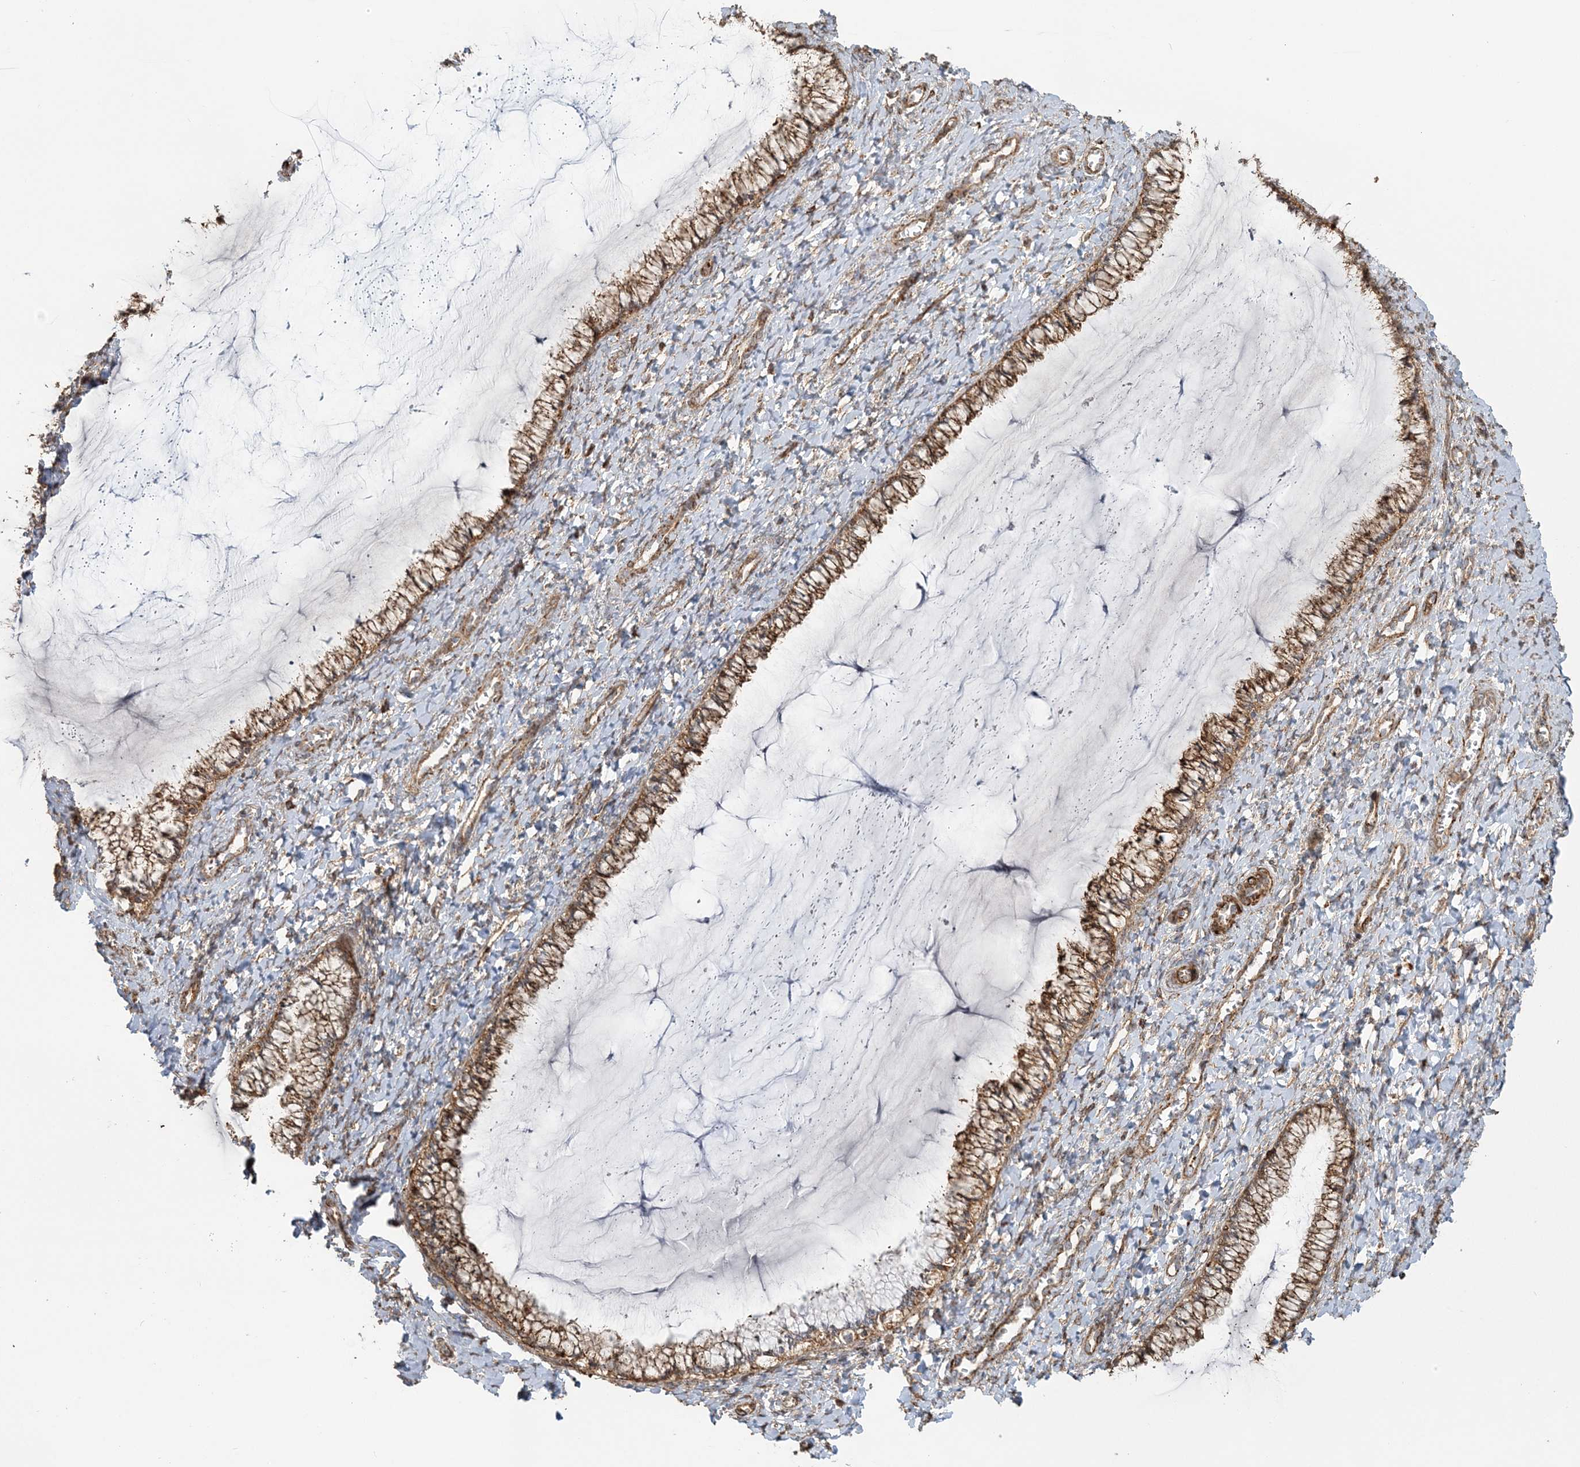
{"staining": {"intensity": "moderate", "quantity": ">75%", "location": "cytoplasmic/membranous"}, "tissue": "cervix", "cell_type": "Glandular cells", "image_type": "normal", "snomed": [{"axis": "morphology", "description": "Normal tissue, NOS"}, {"axis": "morphology", "description": "Adenocarcinoma, NOS"}, {"axis": "topography", "description": "Cervix"}], "caption": "Immunohistochemistry of normal cervix exhibits medium levels of moderate cytoplasmic/membranous staining in approximately >75% of glandular cells. (IHC, brightfield microscopy, high magnification).", "gene": "TRAF3IP2", "patient": {"sex": "female", "age": 29}}